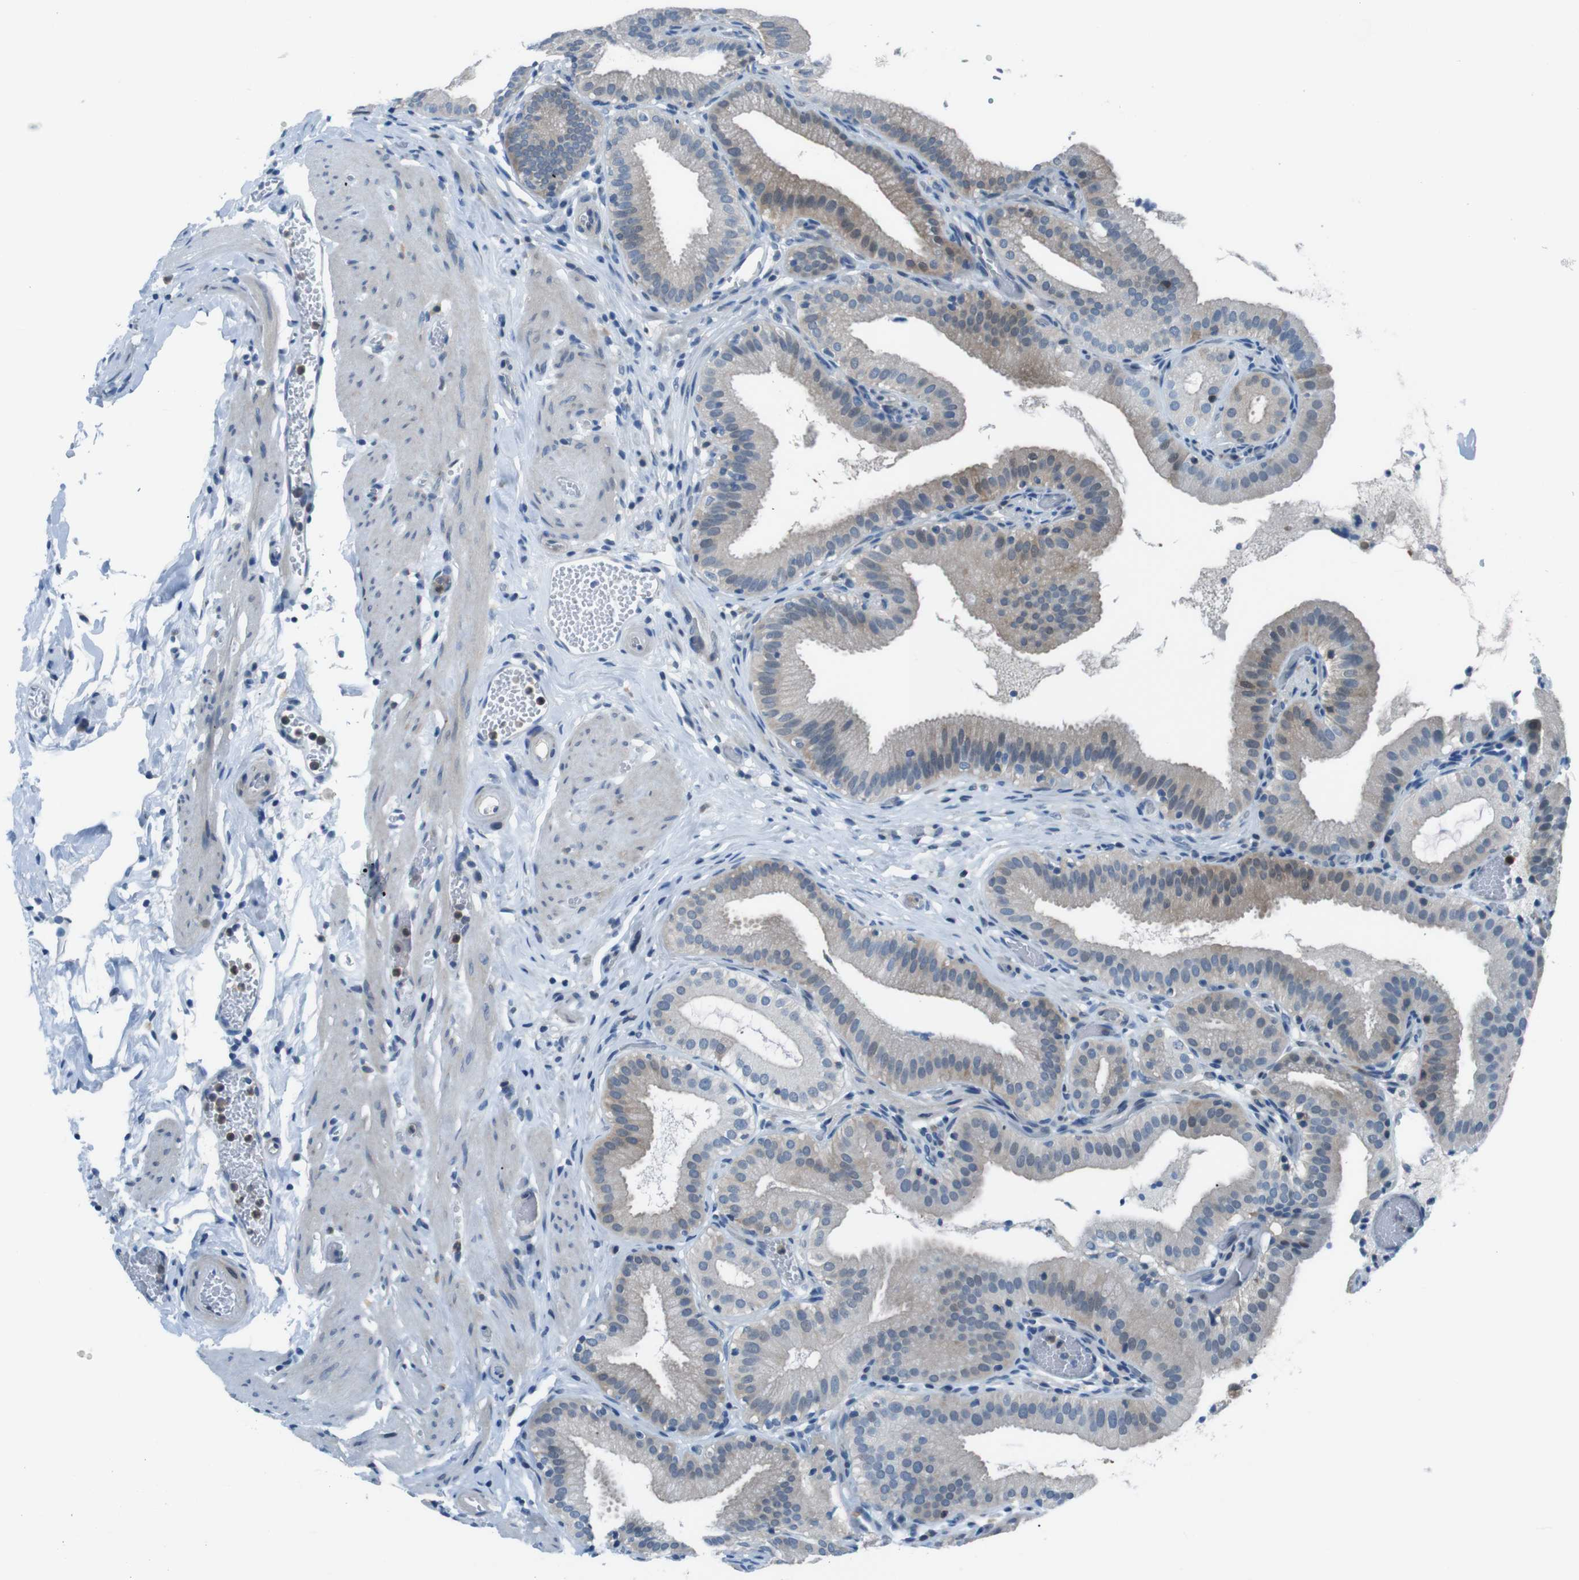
{"staining": {"intensity": "weak", "quantity": "25%-75%", "location": "cytoplasmic/membranous"}, "tissue": "gallbladder", "cell_type": "Glandular cells", "image_type": "normal", "snomed": [{"axis": "morphology", "description": "Normal tissue, NOS"}, {"axis": "topography", "description": "Gallbladder"}], "caption": "Immunohistochemical staining of unremarkable gallbladder demonstrates low levels of weak cytoplasmic/membranous expression in about 25%-75% of glandular cells. Immunohistochemistry stains the protein in brown and the nuclei are stained blue.", "gene": "NANOS2", "patient": {"sex": "male", "age": 54}}